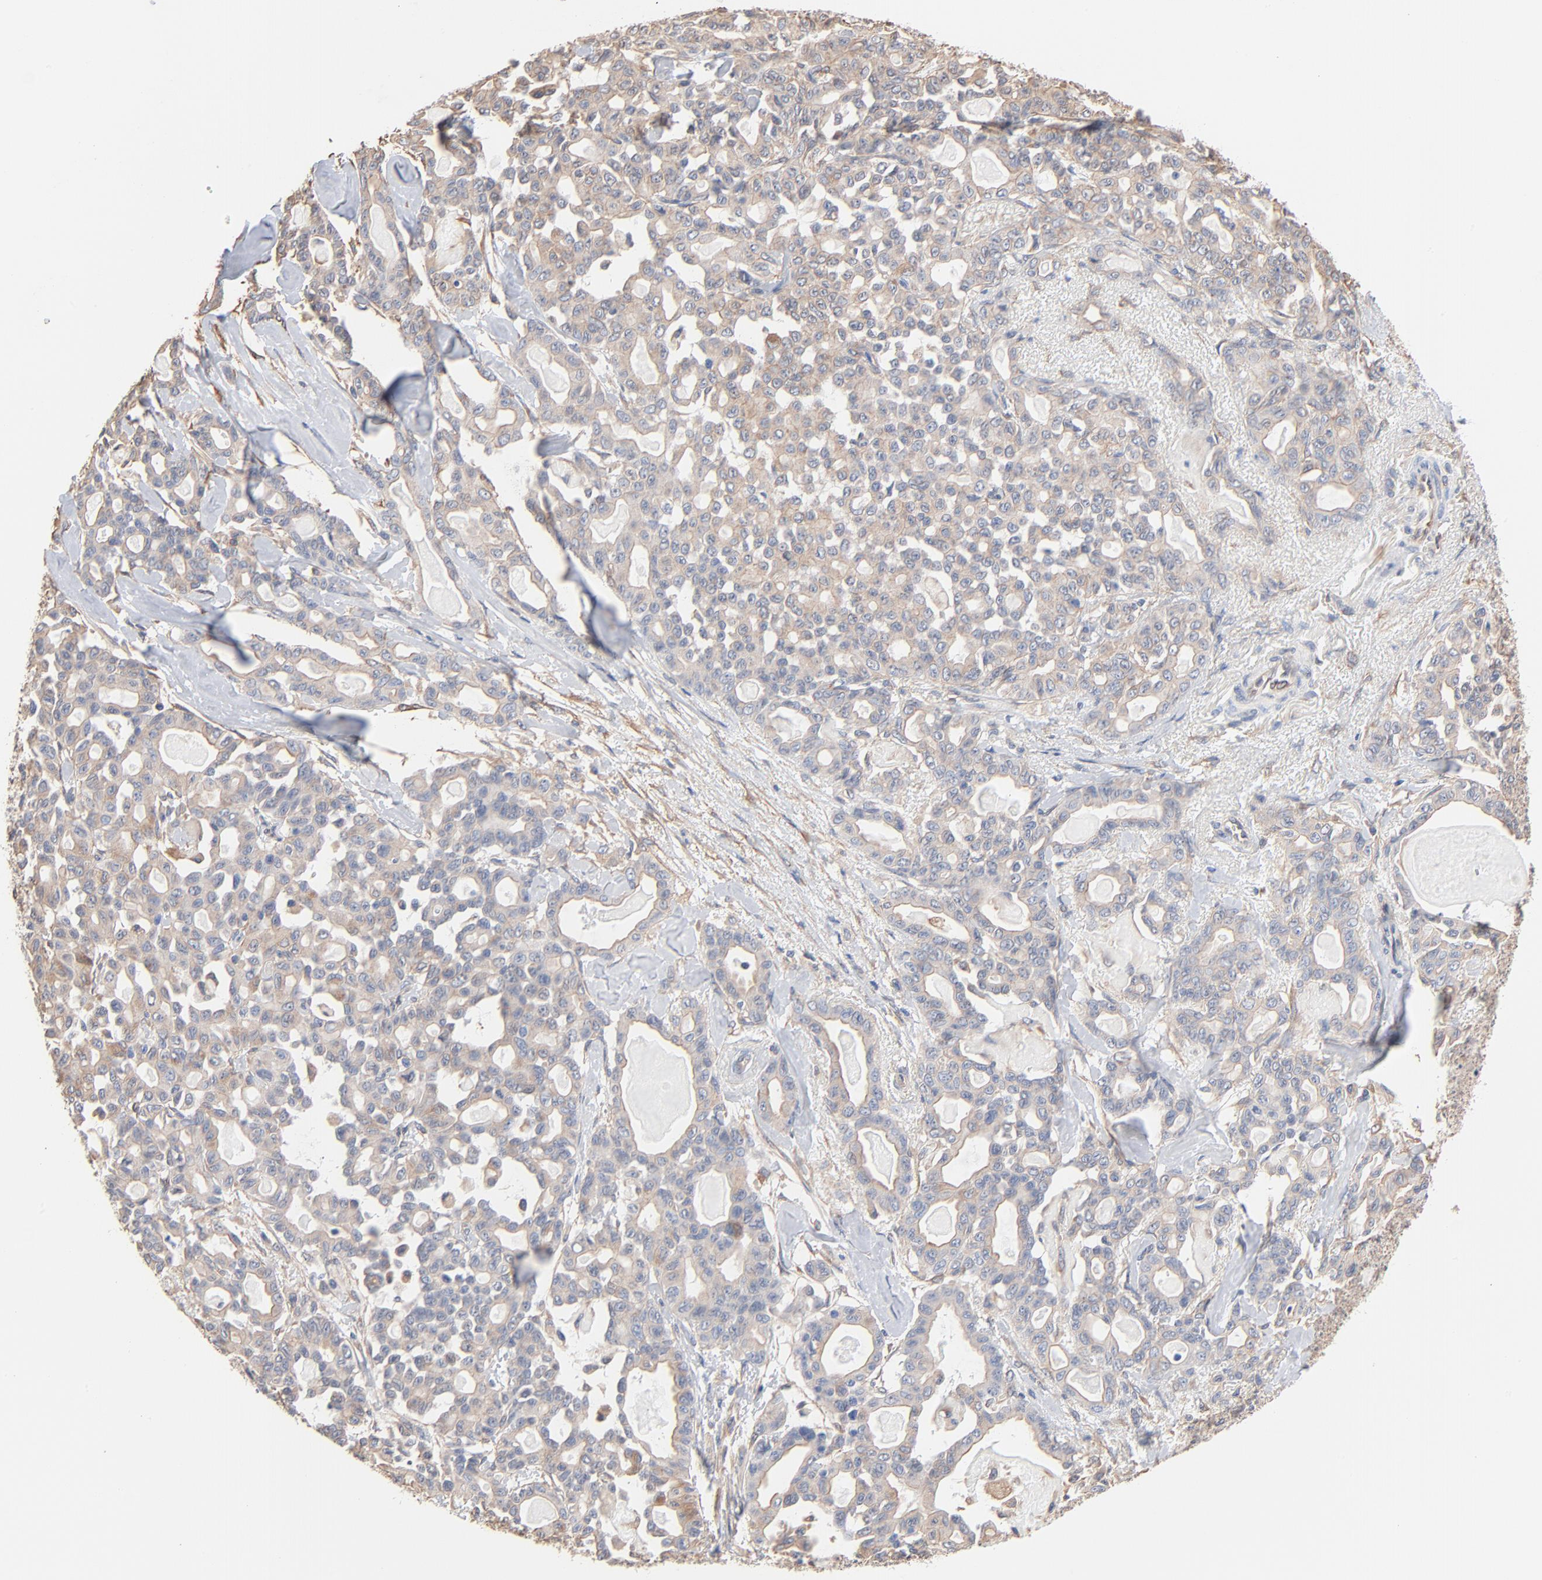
{"staining": {"intensity": "weak", "quantity": "<25%", "location": "cytoplasmic/membranous"}, "tissue": "pancreatic cancer", "cell_type": "Tumor cells", "image_type": "cancer", "snomed": [{"axis": "morphology", "description": "Adenocarcinoma, NOS"}, {"axis": "topography", "description": "Pancreas"}], "caption": "Immunohistochemistry histopathology image of neoplastic tissue: human pancreatic adenocarcinoma stained with DAB (3,3'-diaminobenzidine) exhibits no significant protein staining in tumor cells. (Brightfield microscopy of DAB (3,3'-diaminobenzidine) immunohistochemistry (IHC) at high magnification).", "gene": "ABCD4", "patient": {"sex": "male", "age": 63}}